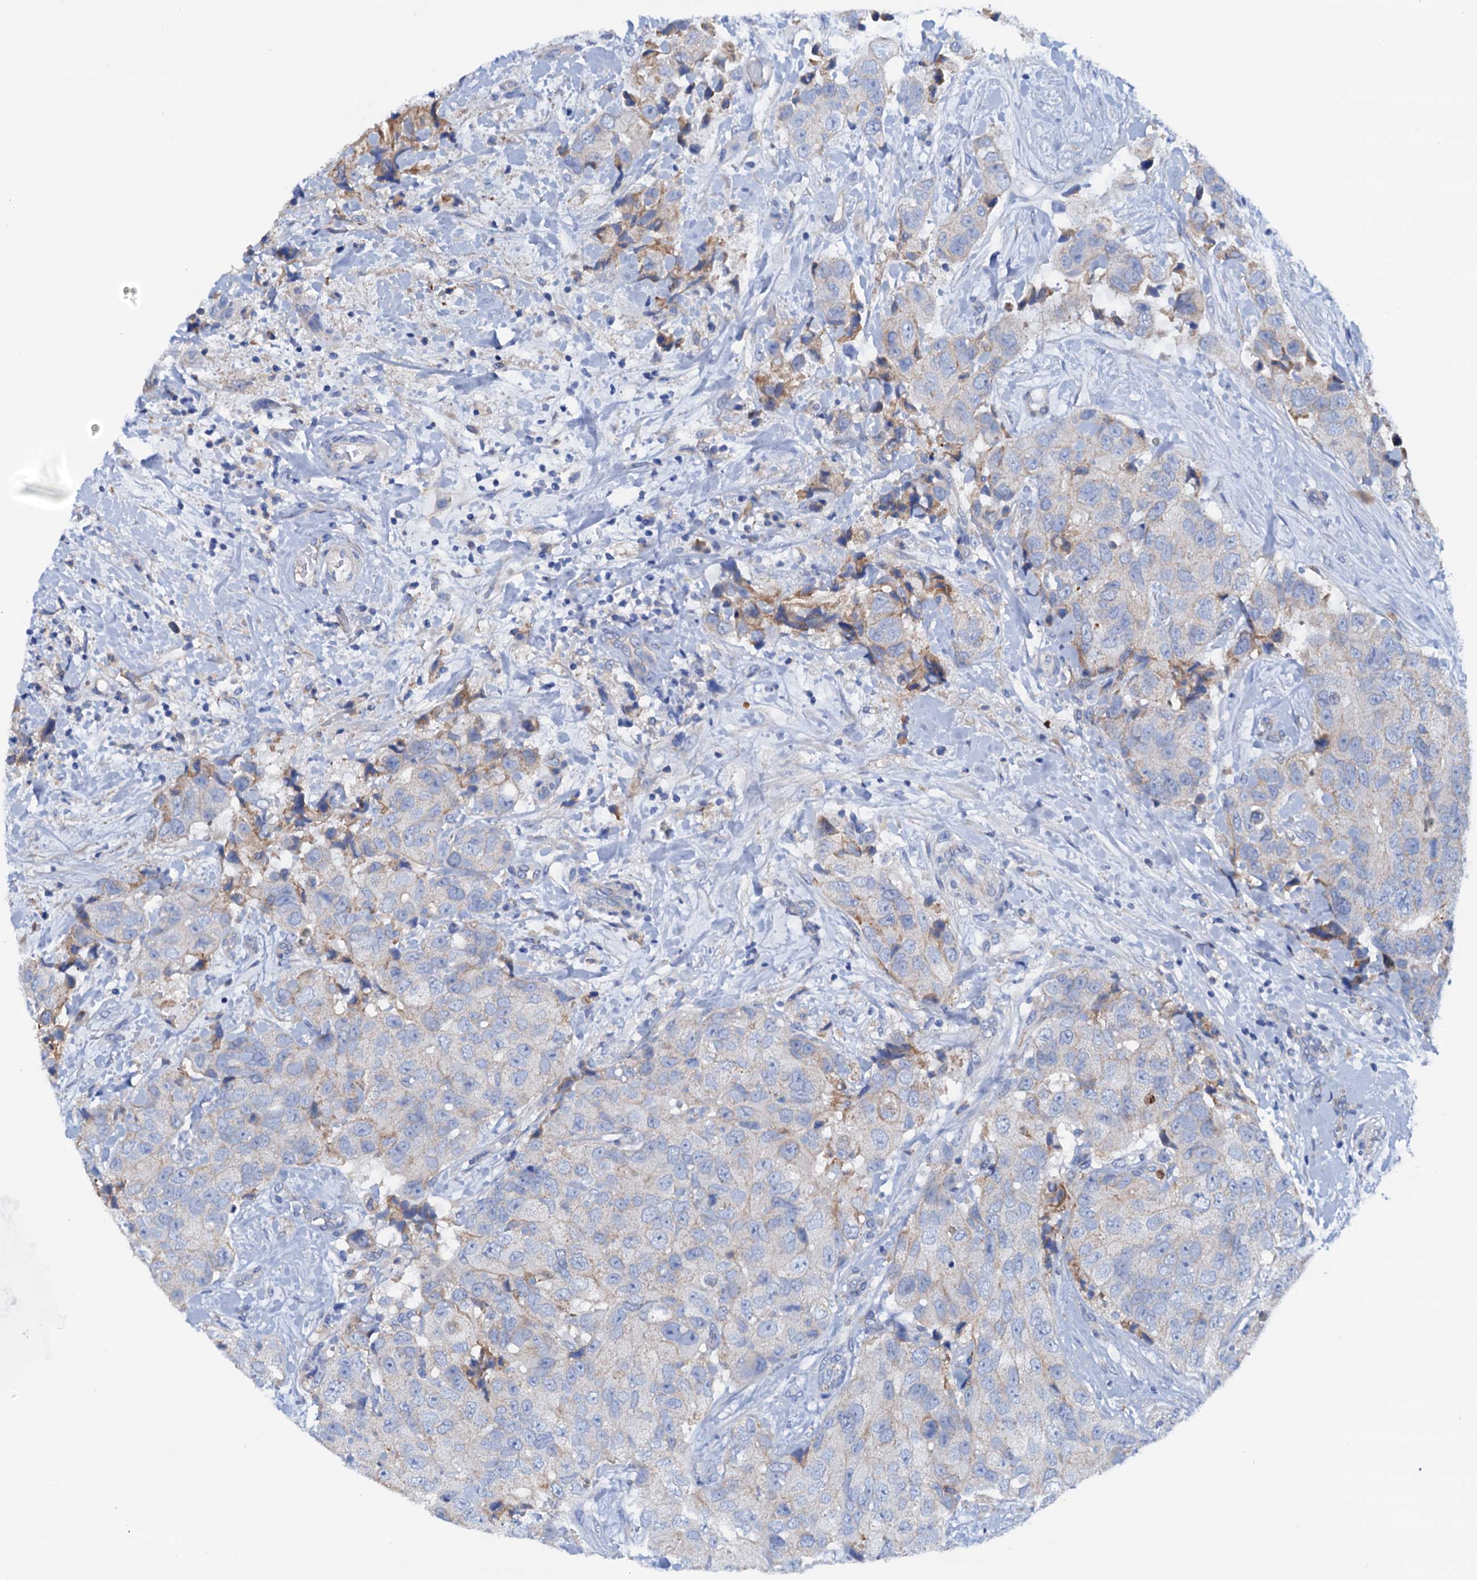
{"staining": {"intensity": "weak", "quantity": "<25%", "location": "cytoplasmic/membranous"}, "tissue": "breast cancer", "cell_type": "Tumor cells", "image_type": "cancer", "snomed": [{"axis": "morphology", "description": "Duct carcinoma"}, {"axis": "topography", "description": "Breast"}], "caption": "There is no significant expression in tumor cells of breast intraductal carcinoma.", "gene": "RASSF9", "patient": {"sex": "female", "age": 62}}